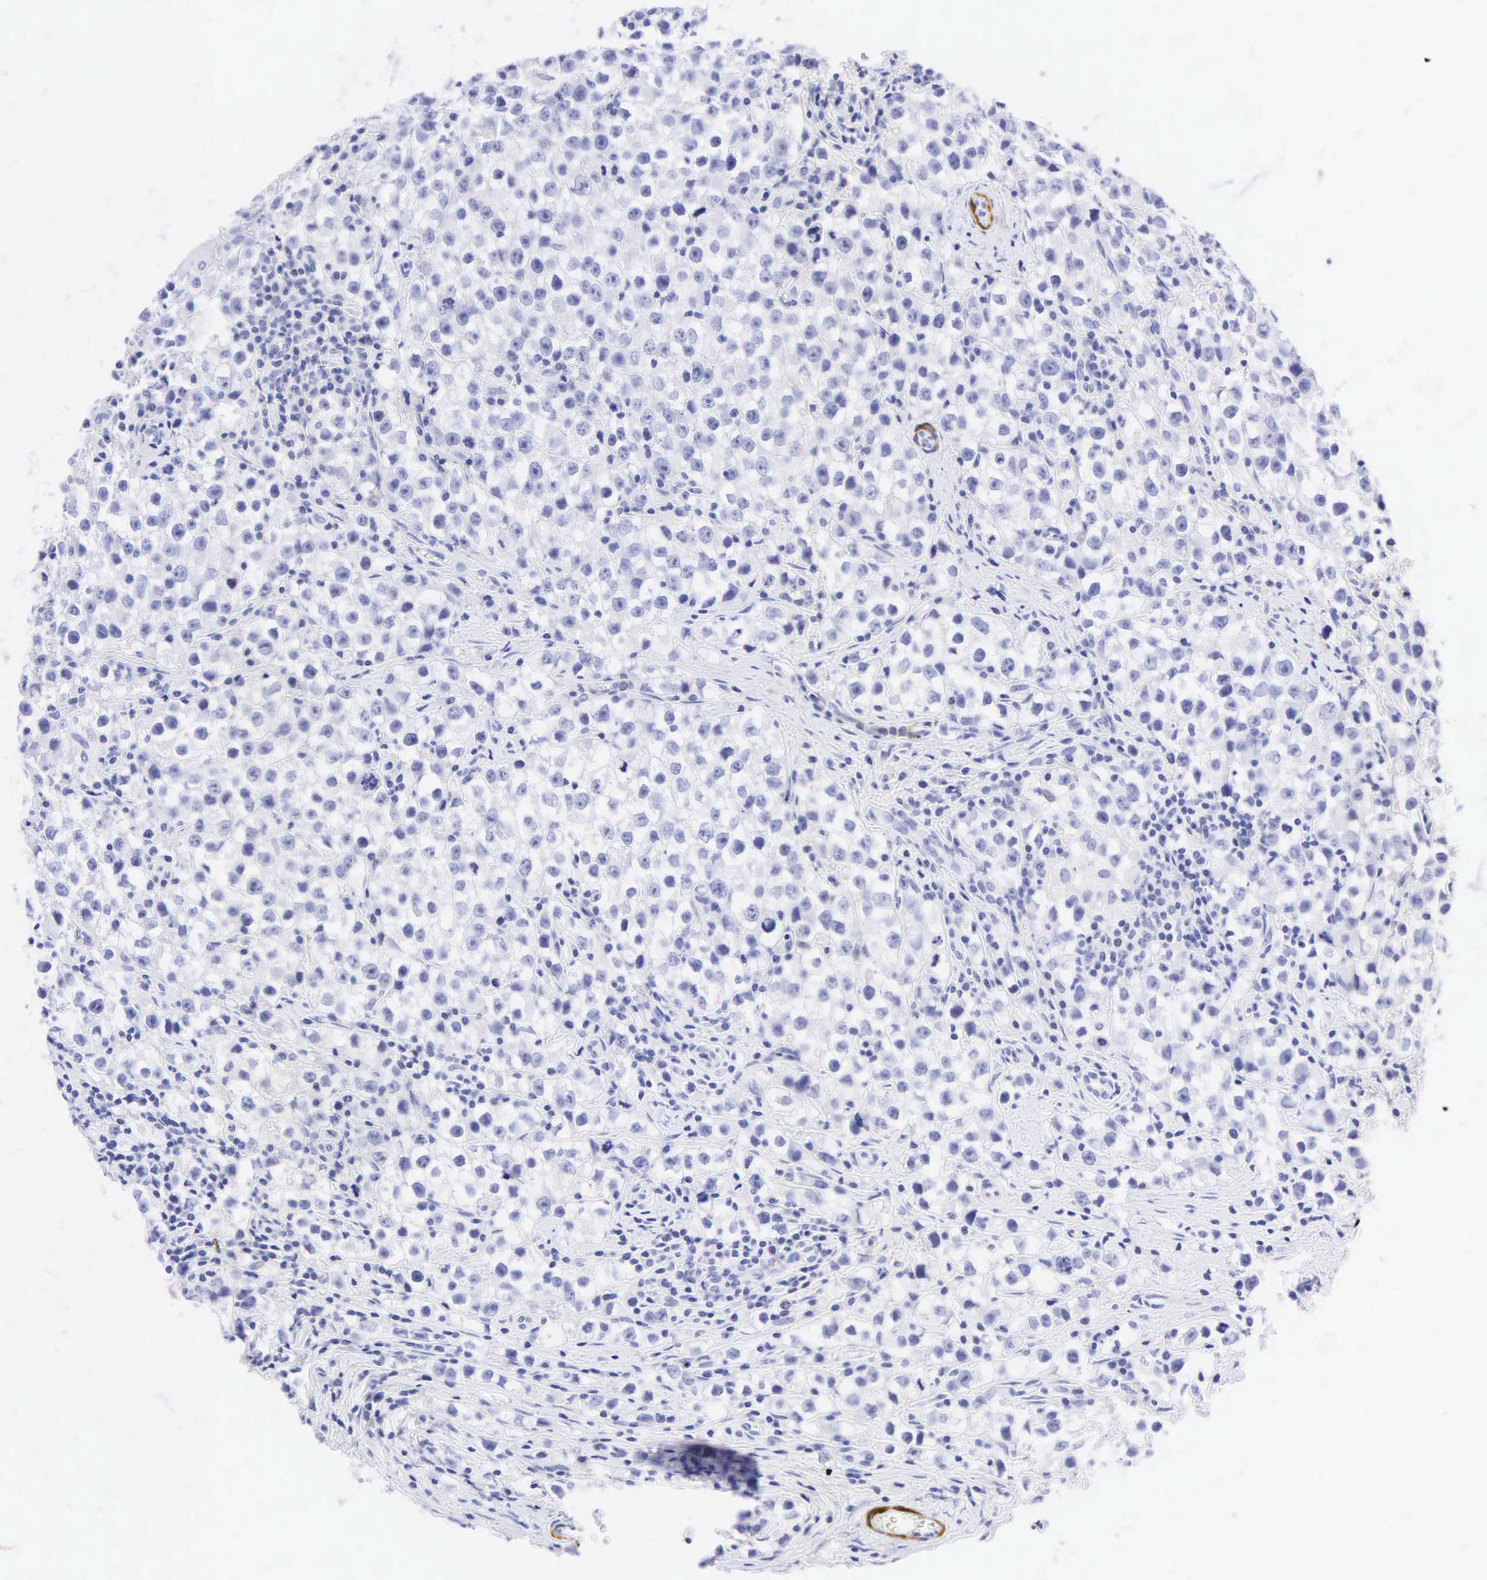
{"staining": {"intensity": "negative", "quantity": "none", "location": "none"}, "tissue": "testis cancer", "cell_type": "Tumor cells", "image_type": "cancer", "snomed": [{"axis": "morphology", "description": "Seminoma, NOS"}, {"axis": "topography", "description": "Testis"}], "caption": "Human seminoma (testis) stained for a protein using IHC reveals no staining in tumor cells.", "gene": "DES", "patient": {"sex": "male", "age": 35}}